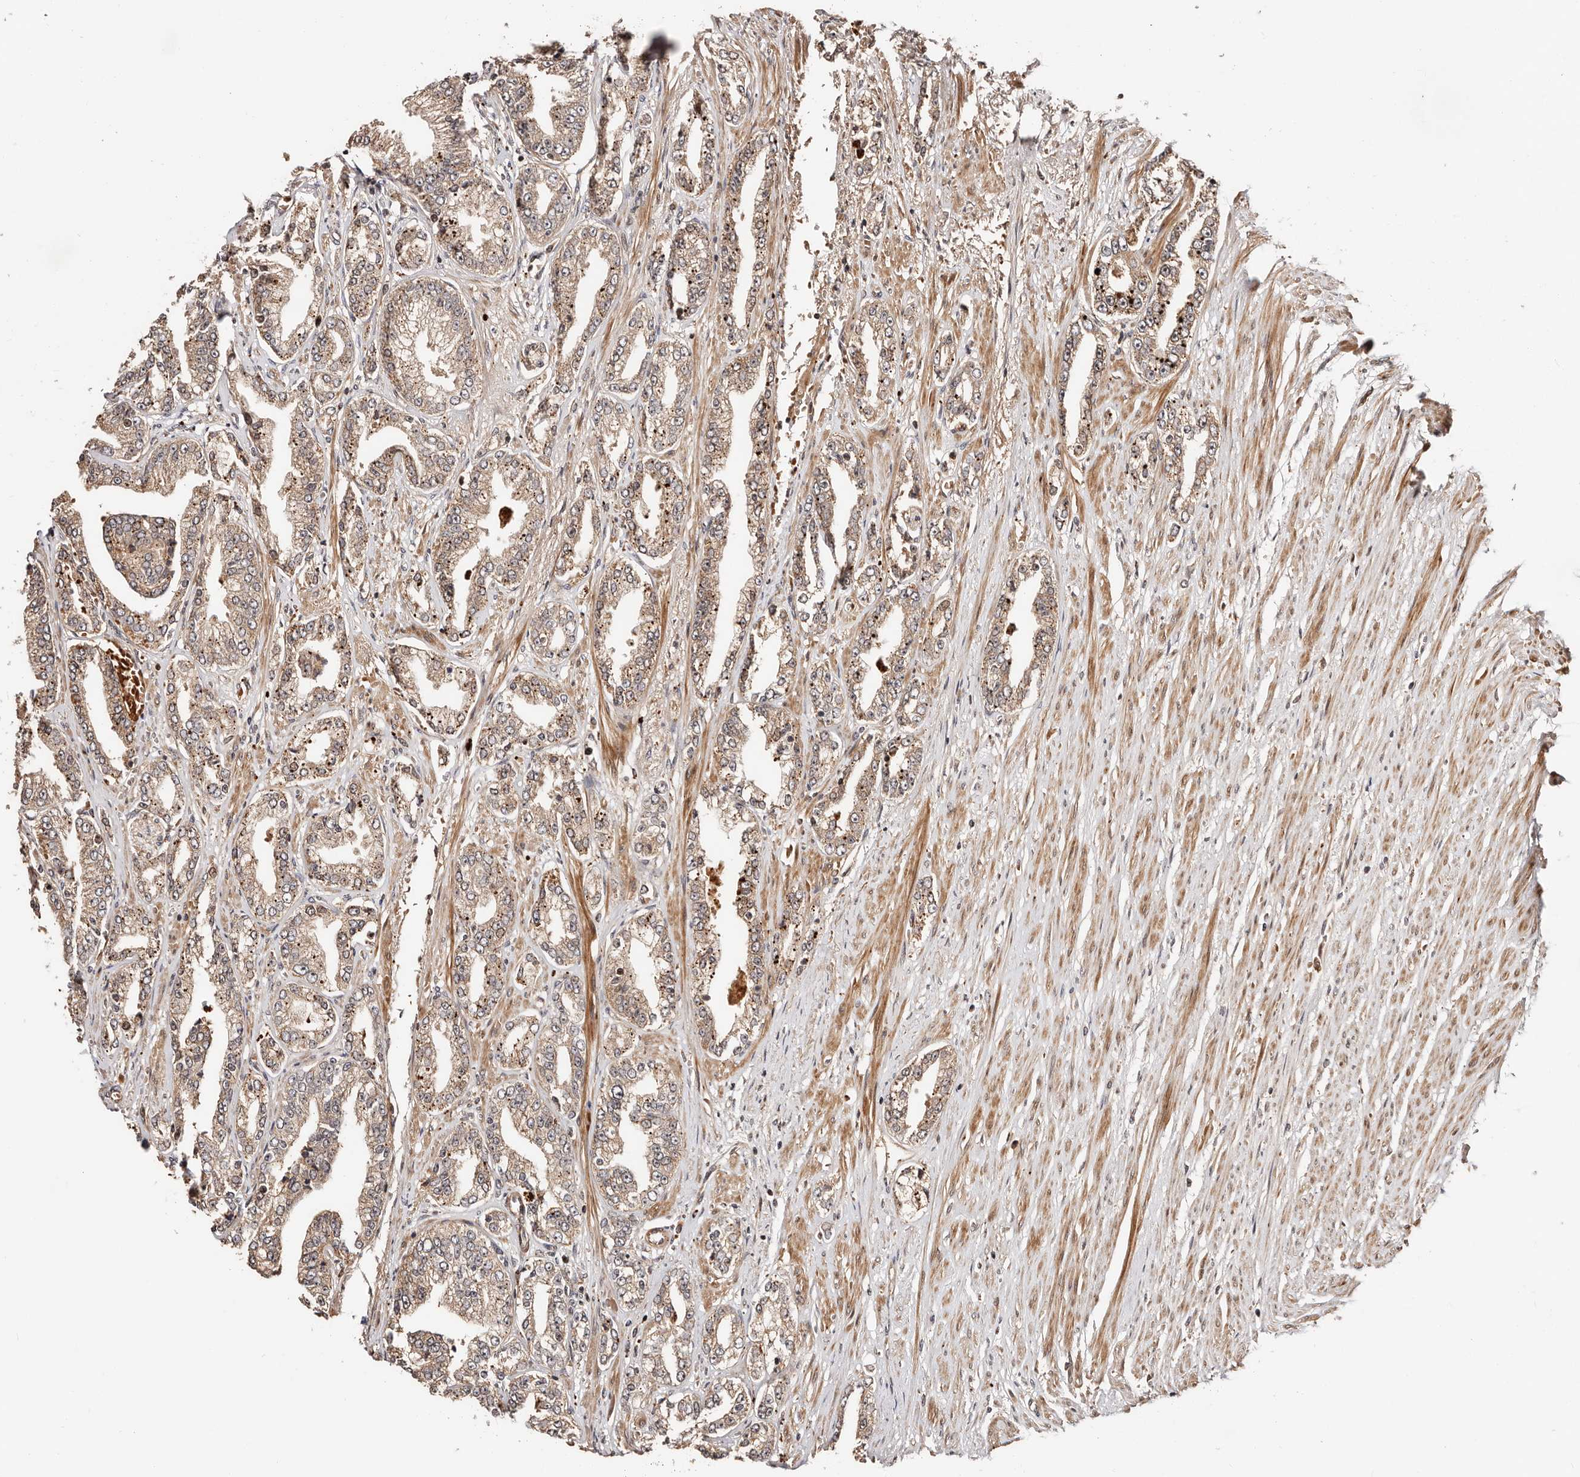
{"staining": {"intensity": "weak", "quantity": ">75%", "location": "cytoplasmic/membranous"}, "tissue": "prostate cancer", "cell_type": "Tumor cells", "image_type": "cancer", "snomed": [{"axis": "morphology", "description": "Adenocarcinoma, High grade"}, {"axis": "topography", "description": "Prostate"}], "caption": "Immunohistochemistry (IHC) histopathology image of neoplastic tissue: adenocarcinoma (high-grade) (prostate) stained using immunohistochemistry (IHC) reveals low levels of weak protein expression localized specifically in the cytoplasmic/membranous of tumor cells, appearing as a cytoplasmic/membranous brown color.", "gene": "PTPN22", "patient": {"sex": "male", "age": 71}}